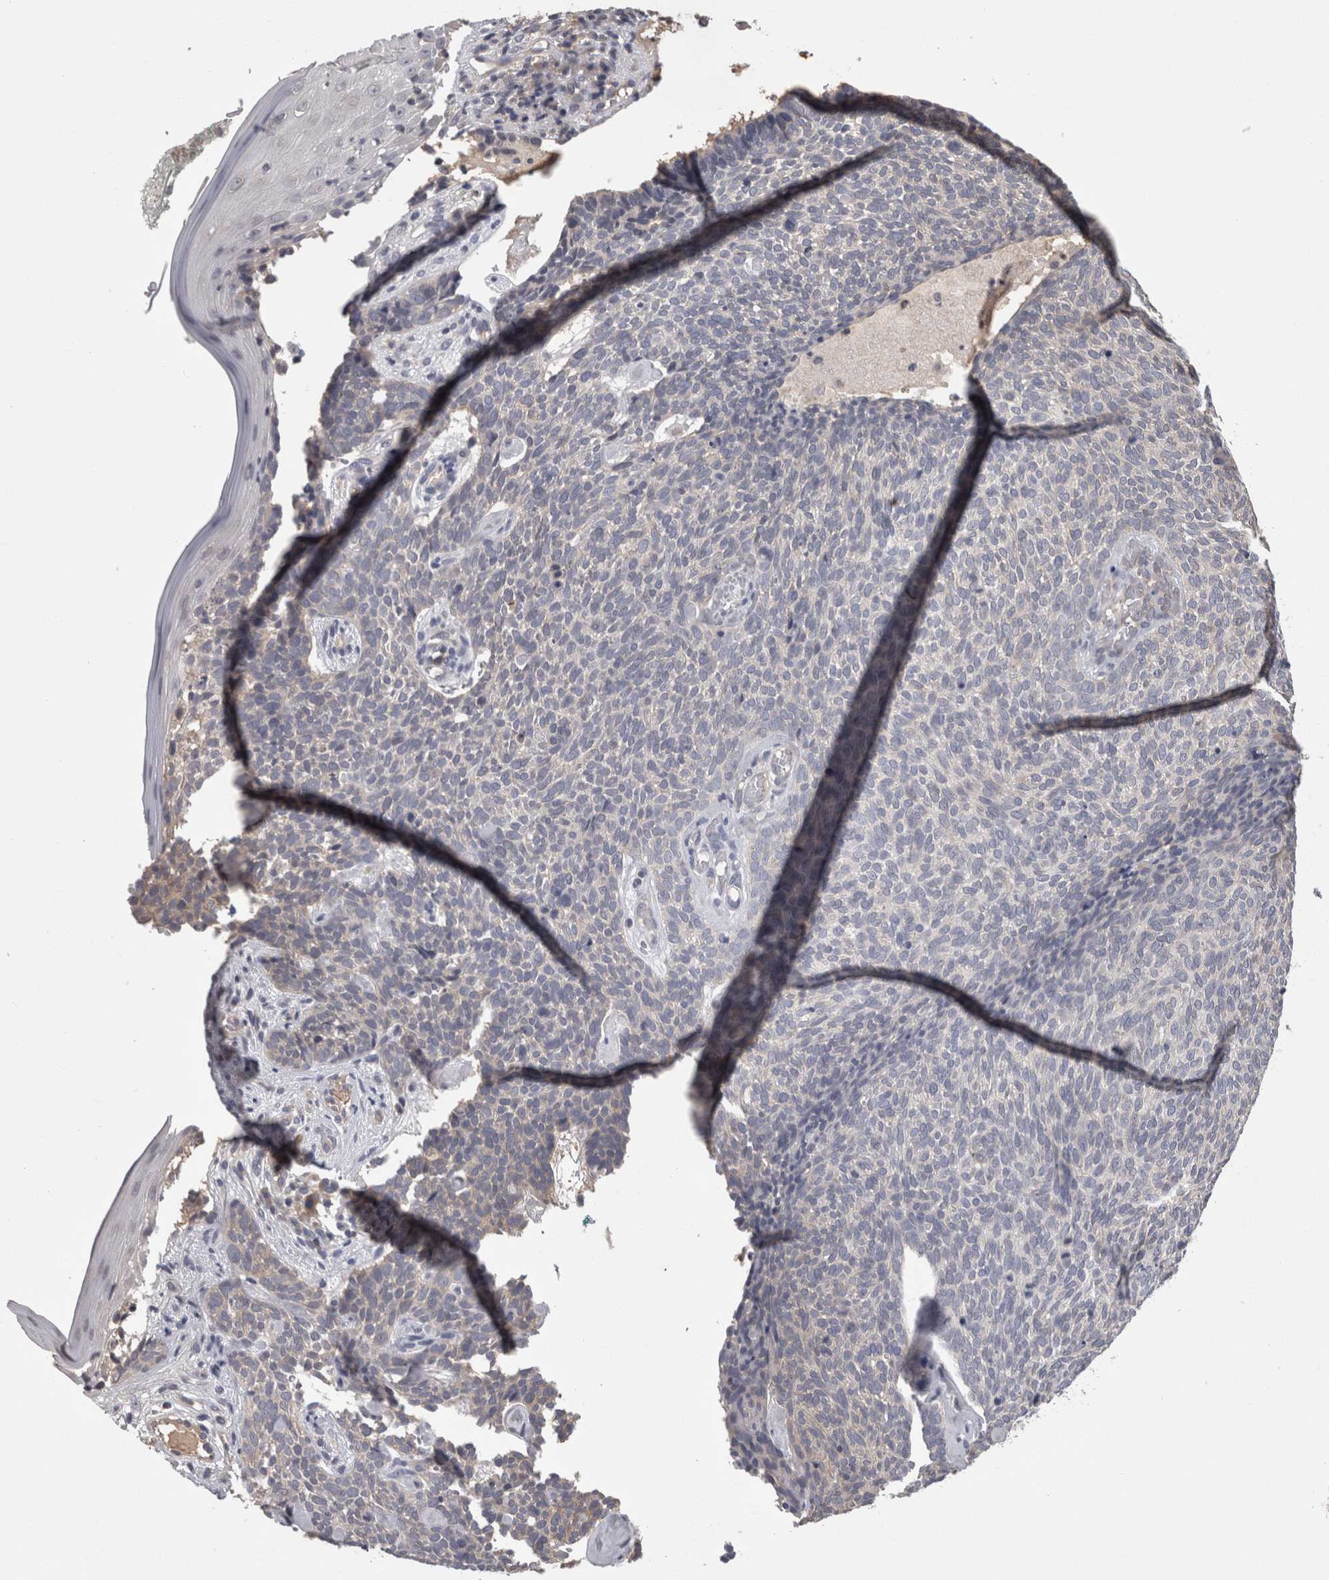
{"staining": {"intensity": "negative", "quantity": "none", "location": "none"}, "tissue": "skin cancer", "cell_type": "Tumor cells", "image_type": "cancer", "snomed": [{"axis": "morphology", "description": "Basal cell carcinoma"}, {"axis": "topography", "description": "Skin"}], "caption": "Immunohistochemistry (IHC) of human skin basal cell carcinoma demonstrates no positivity in tumor cells. (Immunohistochemistry, brightfield microscopy, high magnification).", "gene": "PON3", "patient": {"sex": "female", "age": 84}}